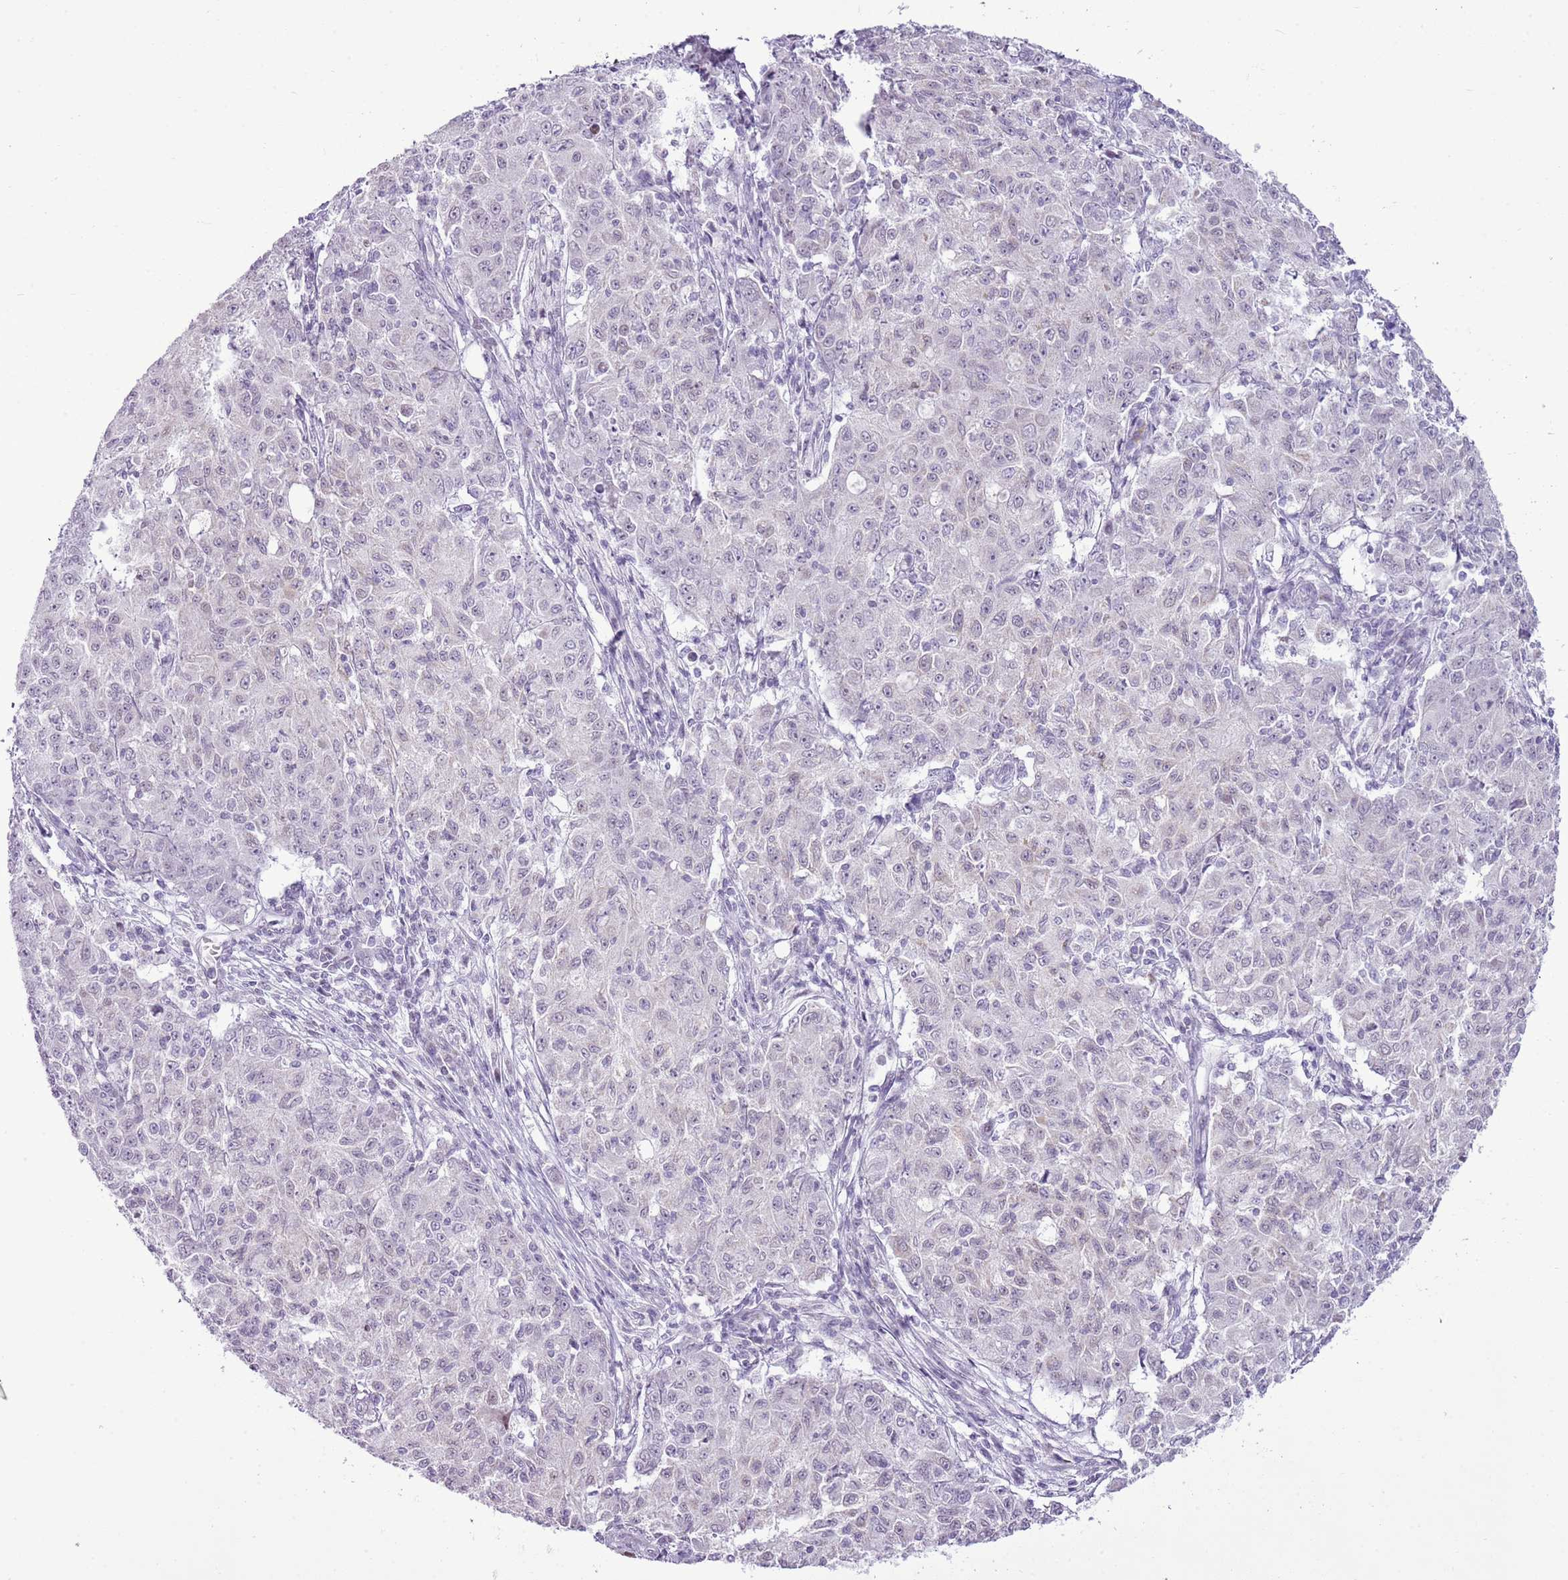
{"staining": {"intensity": "negative", "quantity": "none", "location": "none"}, "tissue": "ovarian cancer", "cell_type": "Tumor cells", "image_type": "cancer", "snomed": [{"axis": "morphology", "description": "Carcinoma, endometroid"}, {"axis": "topography", "description": "Ovary"}], "caption": "Ovarian endometroid carcinoma was stained to show a protein in brown. There is no significant staining in tumor cells.", "gene": "RPL3L", "patient": {"sex": "female", "age": 42}}